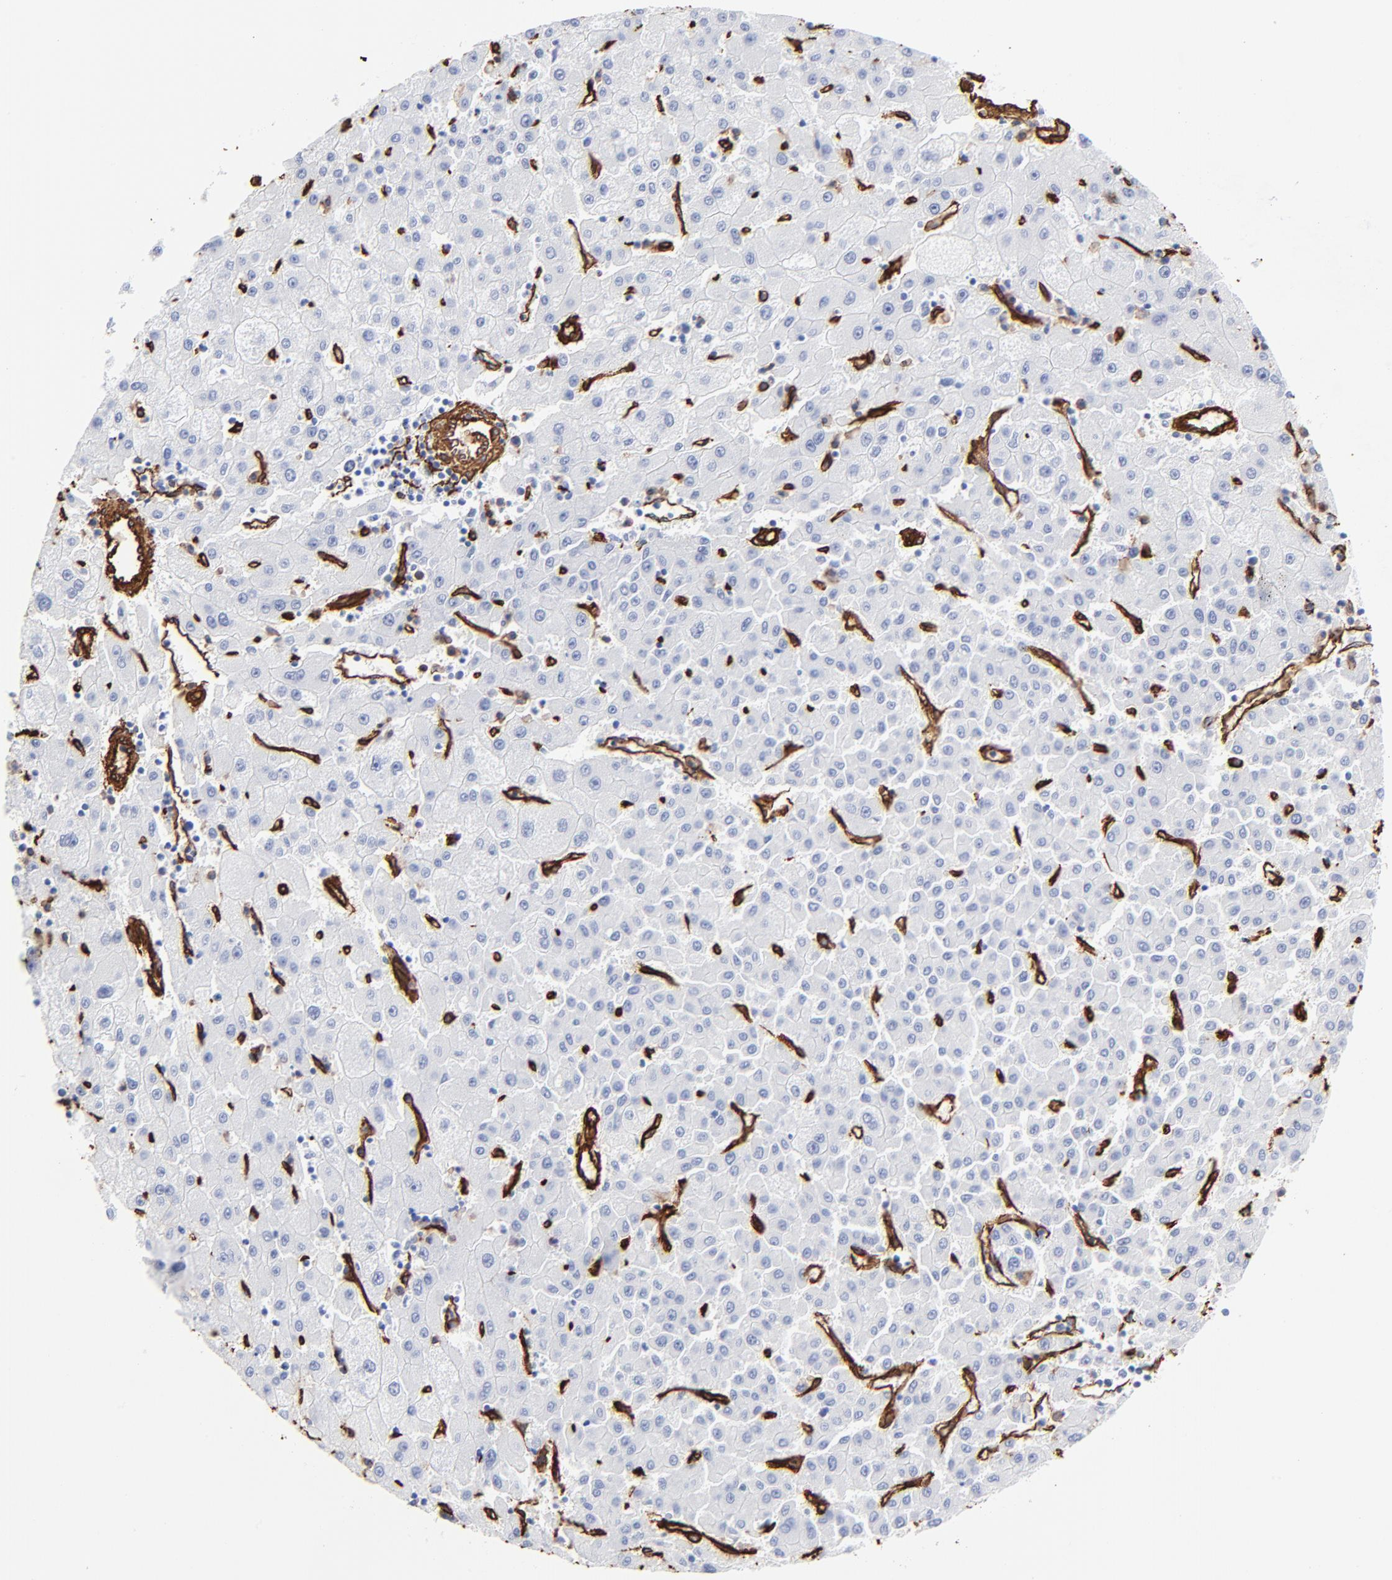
{"staining": {"intensity": "negative", "quantity": "none", "location": "none"}, "tissue": "liver cancer", "cell_type": "Tumor cells", "image_type": "cancer", "snomed": [{"axis": "morphology", "description": "Carcinoma, Hepatocellular, NOS"}, {"axis": "topography", "description": "Liver"}], "caption": "IHC of liver cancer (hepatocellular carcinoma) shows no staining in tumor cells.", "gene": "CAV1", "patient": {"sex": "male", "age": 72}}